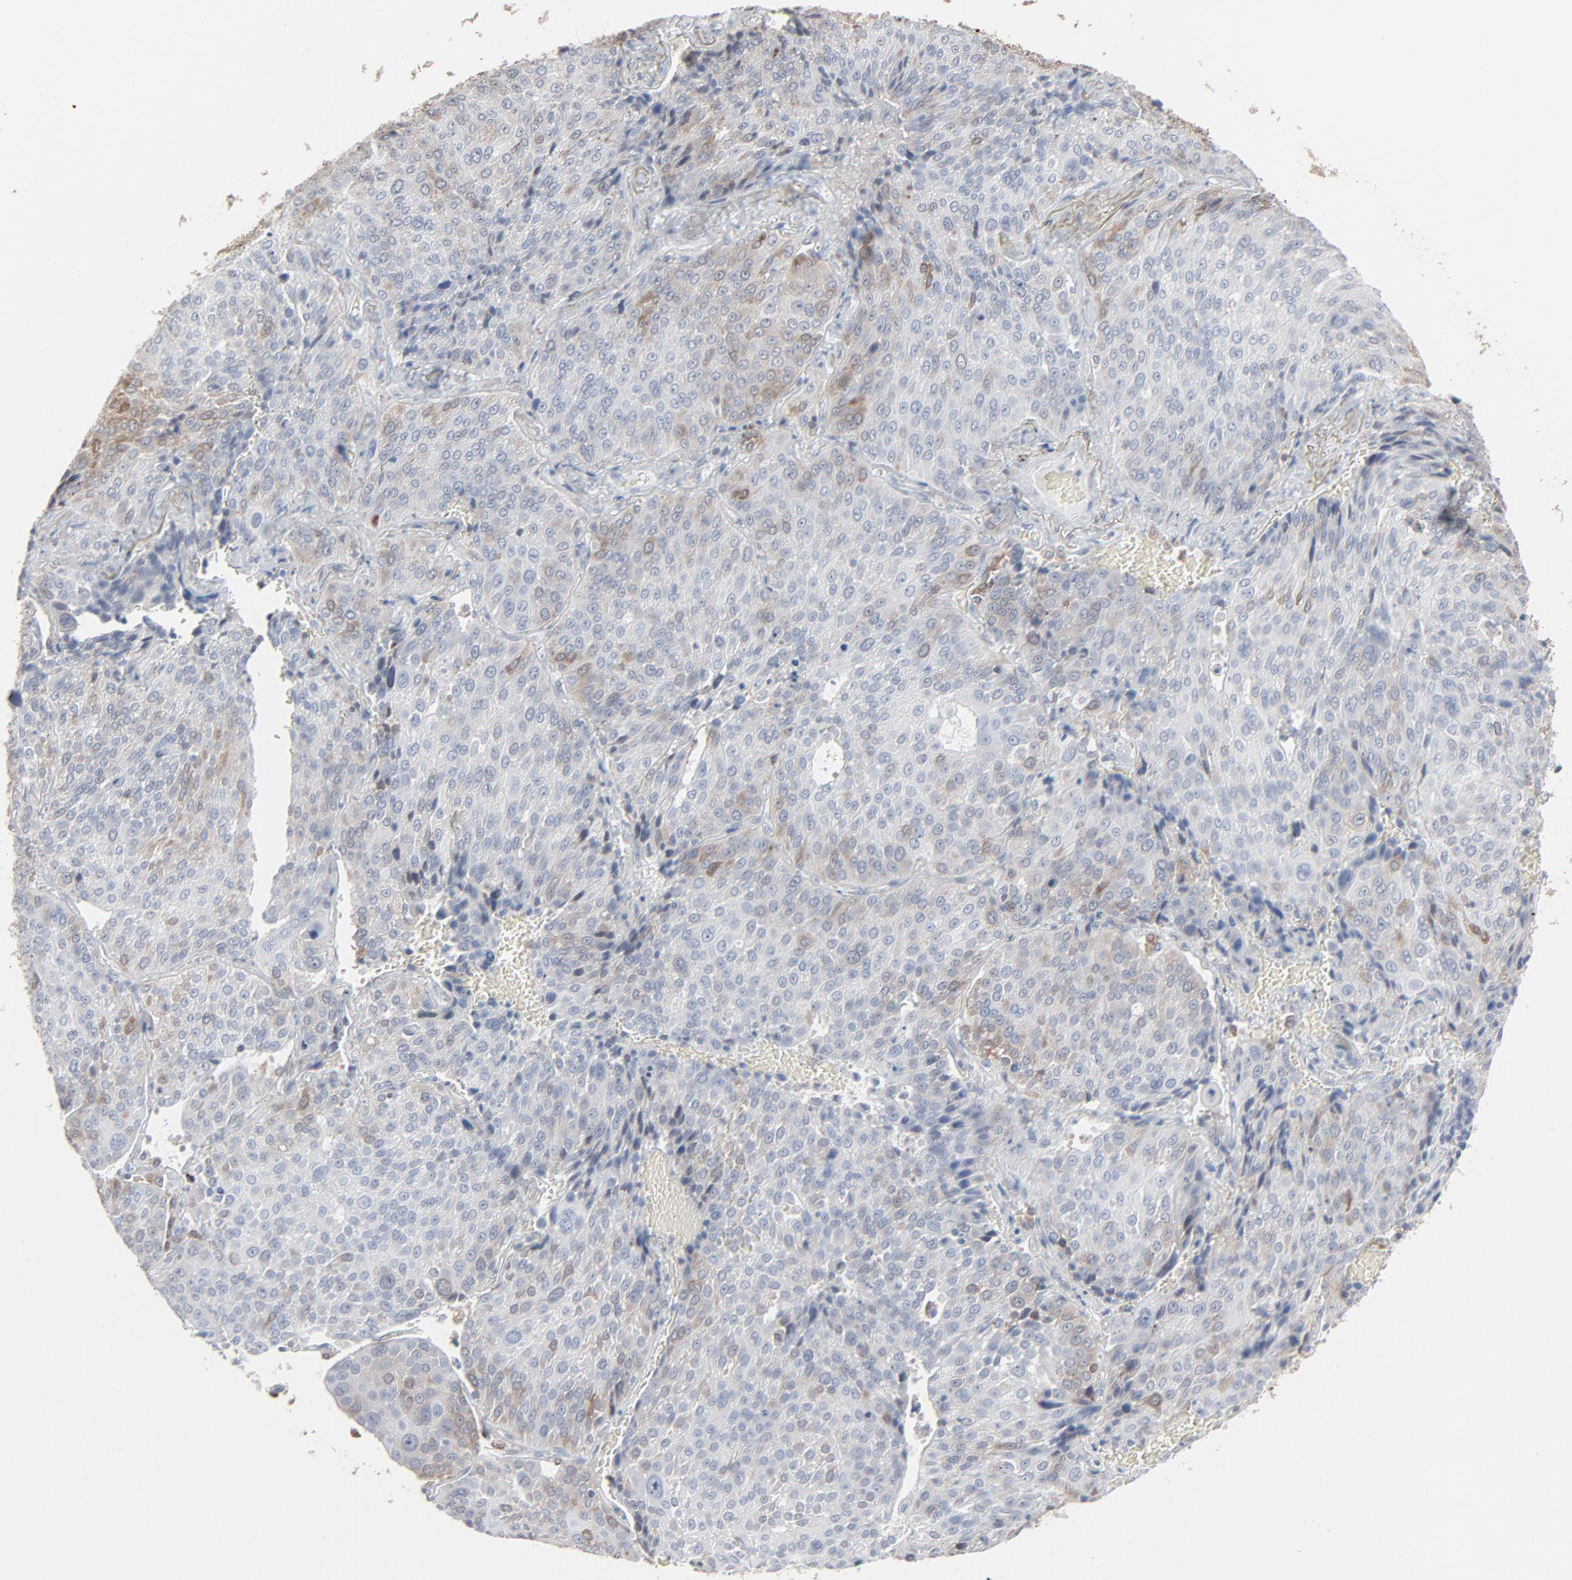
{"staining": {"intensity": "weak", "quantity": "25%-75%", "location": "cytoplasmic/membranous"}, "tissue": "lung cancer", "cell_type": "Tumor cells", "image_type": "cancer", "snomed": [{"axis": "morphology", "description": "Squamous cell carcinoma, NOS"}, {"axis": "topography", "description": "Lung"}], "caption": "Human lung cancer stained with a brown dye demonstrates weak cytoplasmic/membranous positive positivity in approximately 25%-75% of tumor cells.", "gene": "PHGDH", "patient": {"sex": "male", "age": 54}}